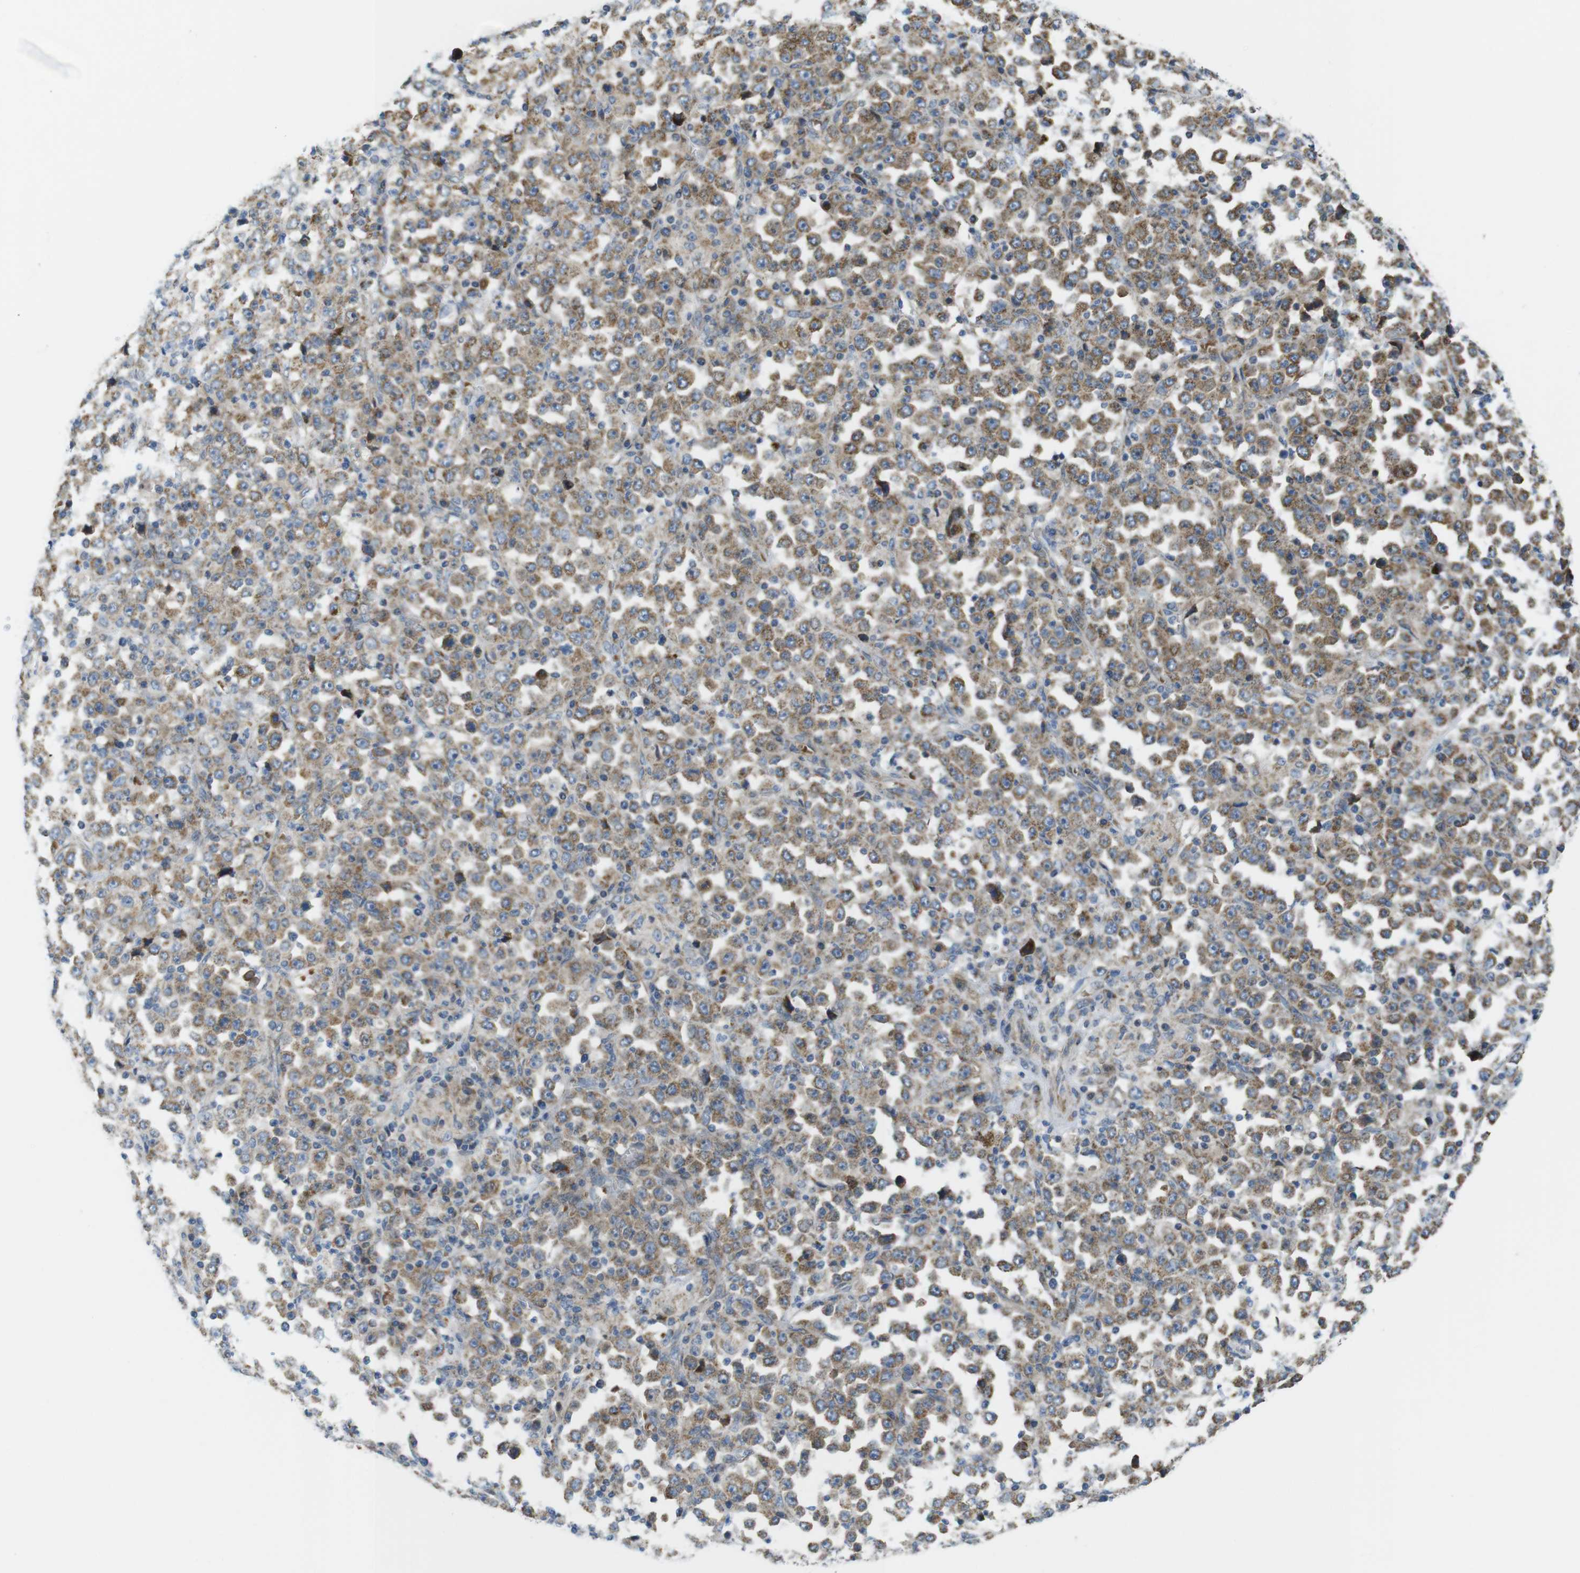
{"staining": {"intensity": "moderate", "quantity": ">75%", "location": "cytoplasmic/membranous"}, "tissue": "stomach cancer", "cell_type": "Tumor cells", "image_type": "cancer", "snomed": [{"axis": "morphology", "description": "Normal tissue, NOS"}, {"axis": "morphology", "description": "Adenocarcinoma, NOS"}, {"axis": "topography", "description": "Stomach, upper"}, {"axis": "topography", "description": "Stomach"}], "caption": "Human adenocarcinoma (stomach) stained for a protein (brown) displays moderate cytoplasmic/membranous positive staining in about >75% of tumor cells.", "gene": "MARCHF1", "patient": {"sex": "male", "age": 59}}